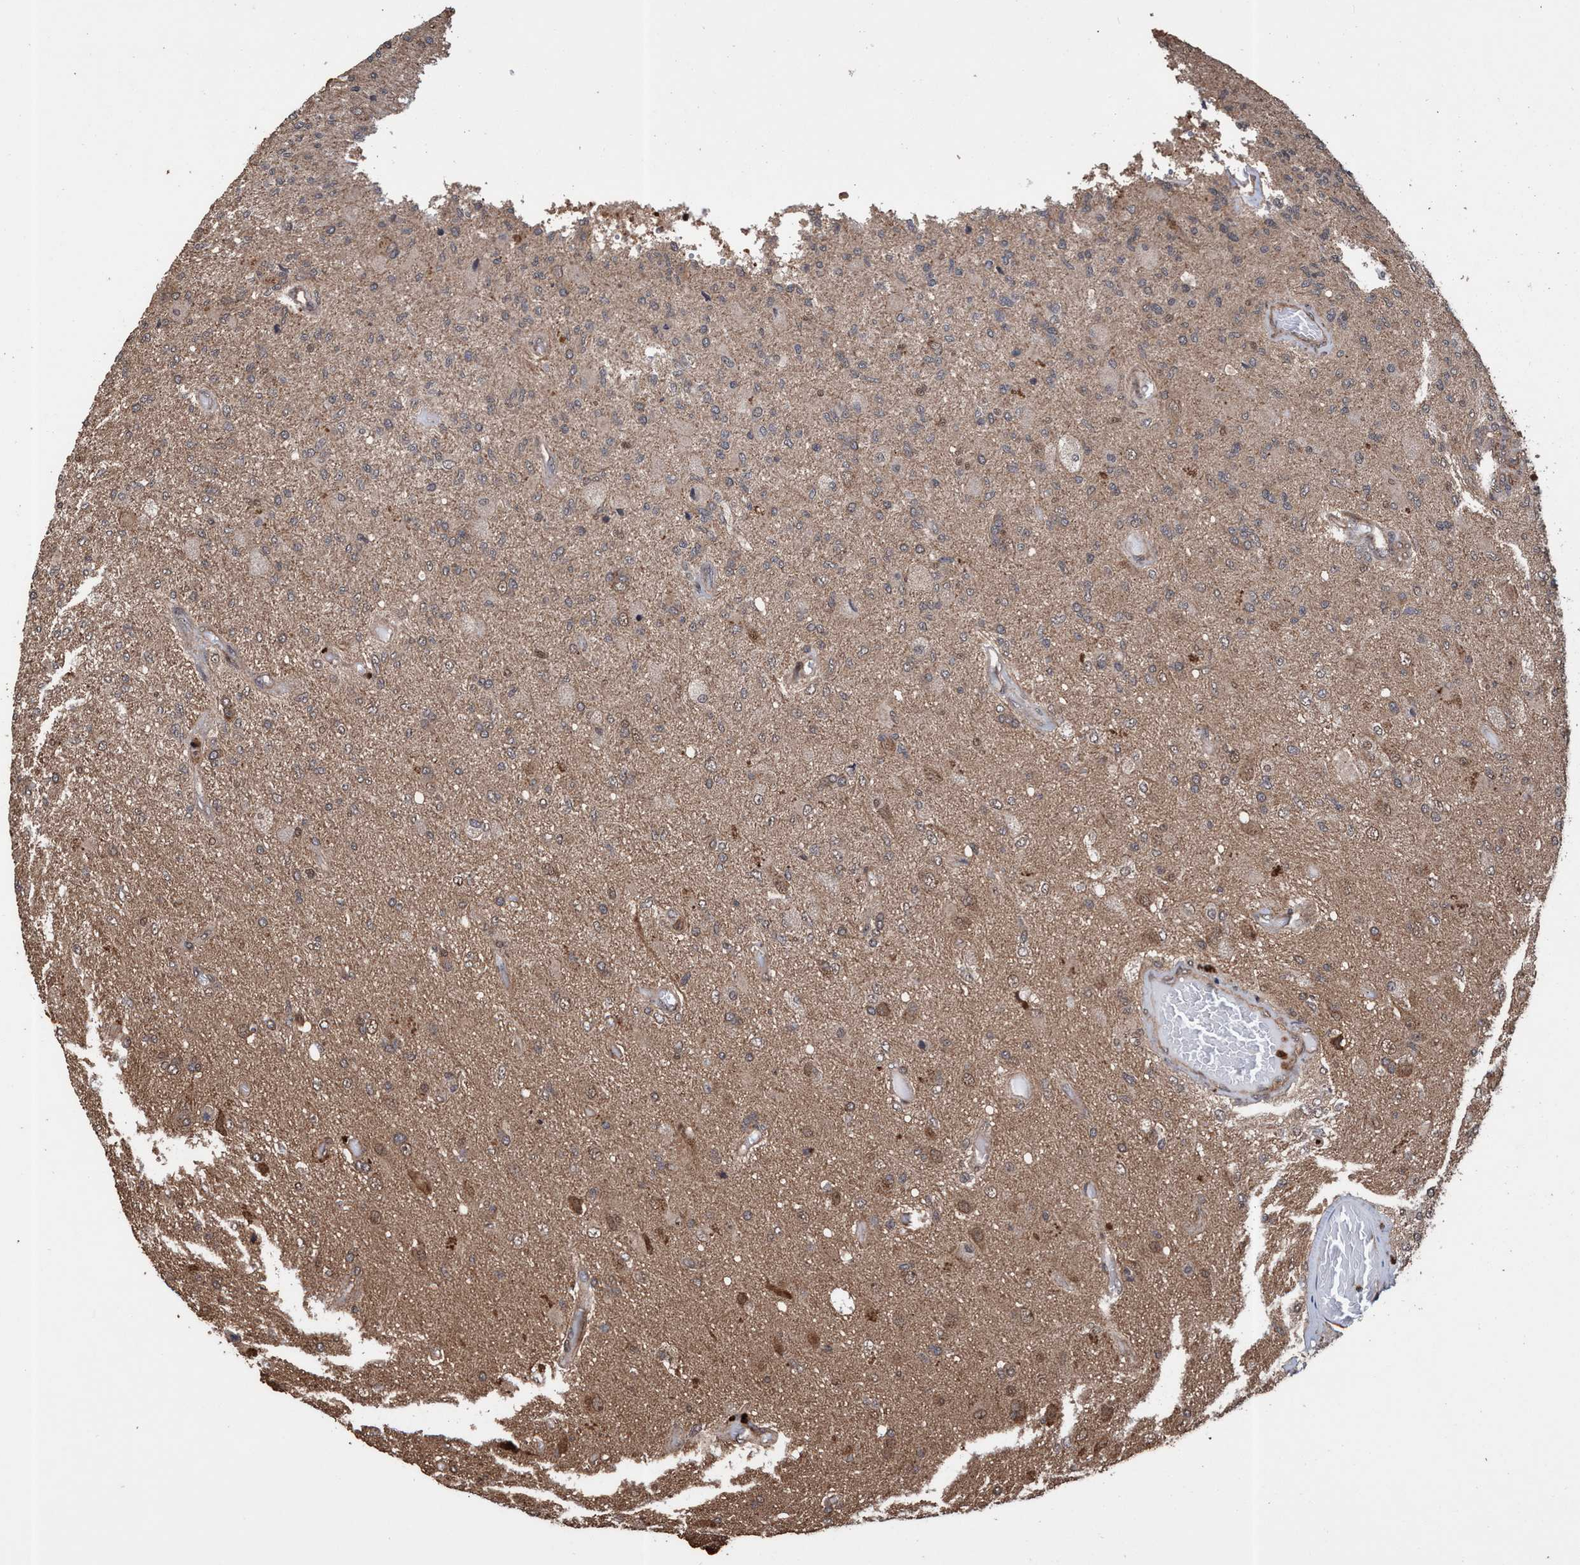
{"staining": {"intensity": "strong", "quantity": "25%-75%", "location": "cytoplasmic/membranous"}, "tissue": "glioma", "cell_type": "Tumor cells", "image_type": "cancer", "snomed": [{"axis": "morphology", "description": "Normal tissue, NOS"}, {"axis": "morphology", "description": "Glioma, malignant, High grade"}, {"axis": "topography", "description": "Cerebral cortex"}], "caption": "Immunohistochemistry (IHC) micrograph of malignant high-grade glioma stained for a protein (brown), which reveals high levels of strong cytoplasmic/membranous expression in approximately 25%-75% of tumor cells.", "gene": "TRPC7", "patient": {"sex": "male", "age": 77}}